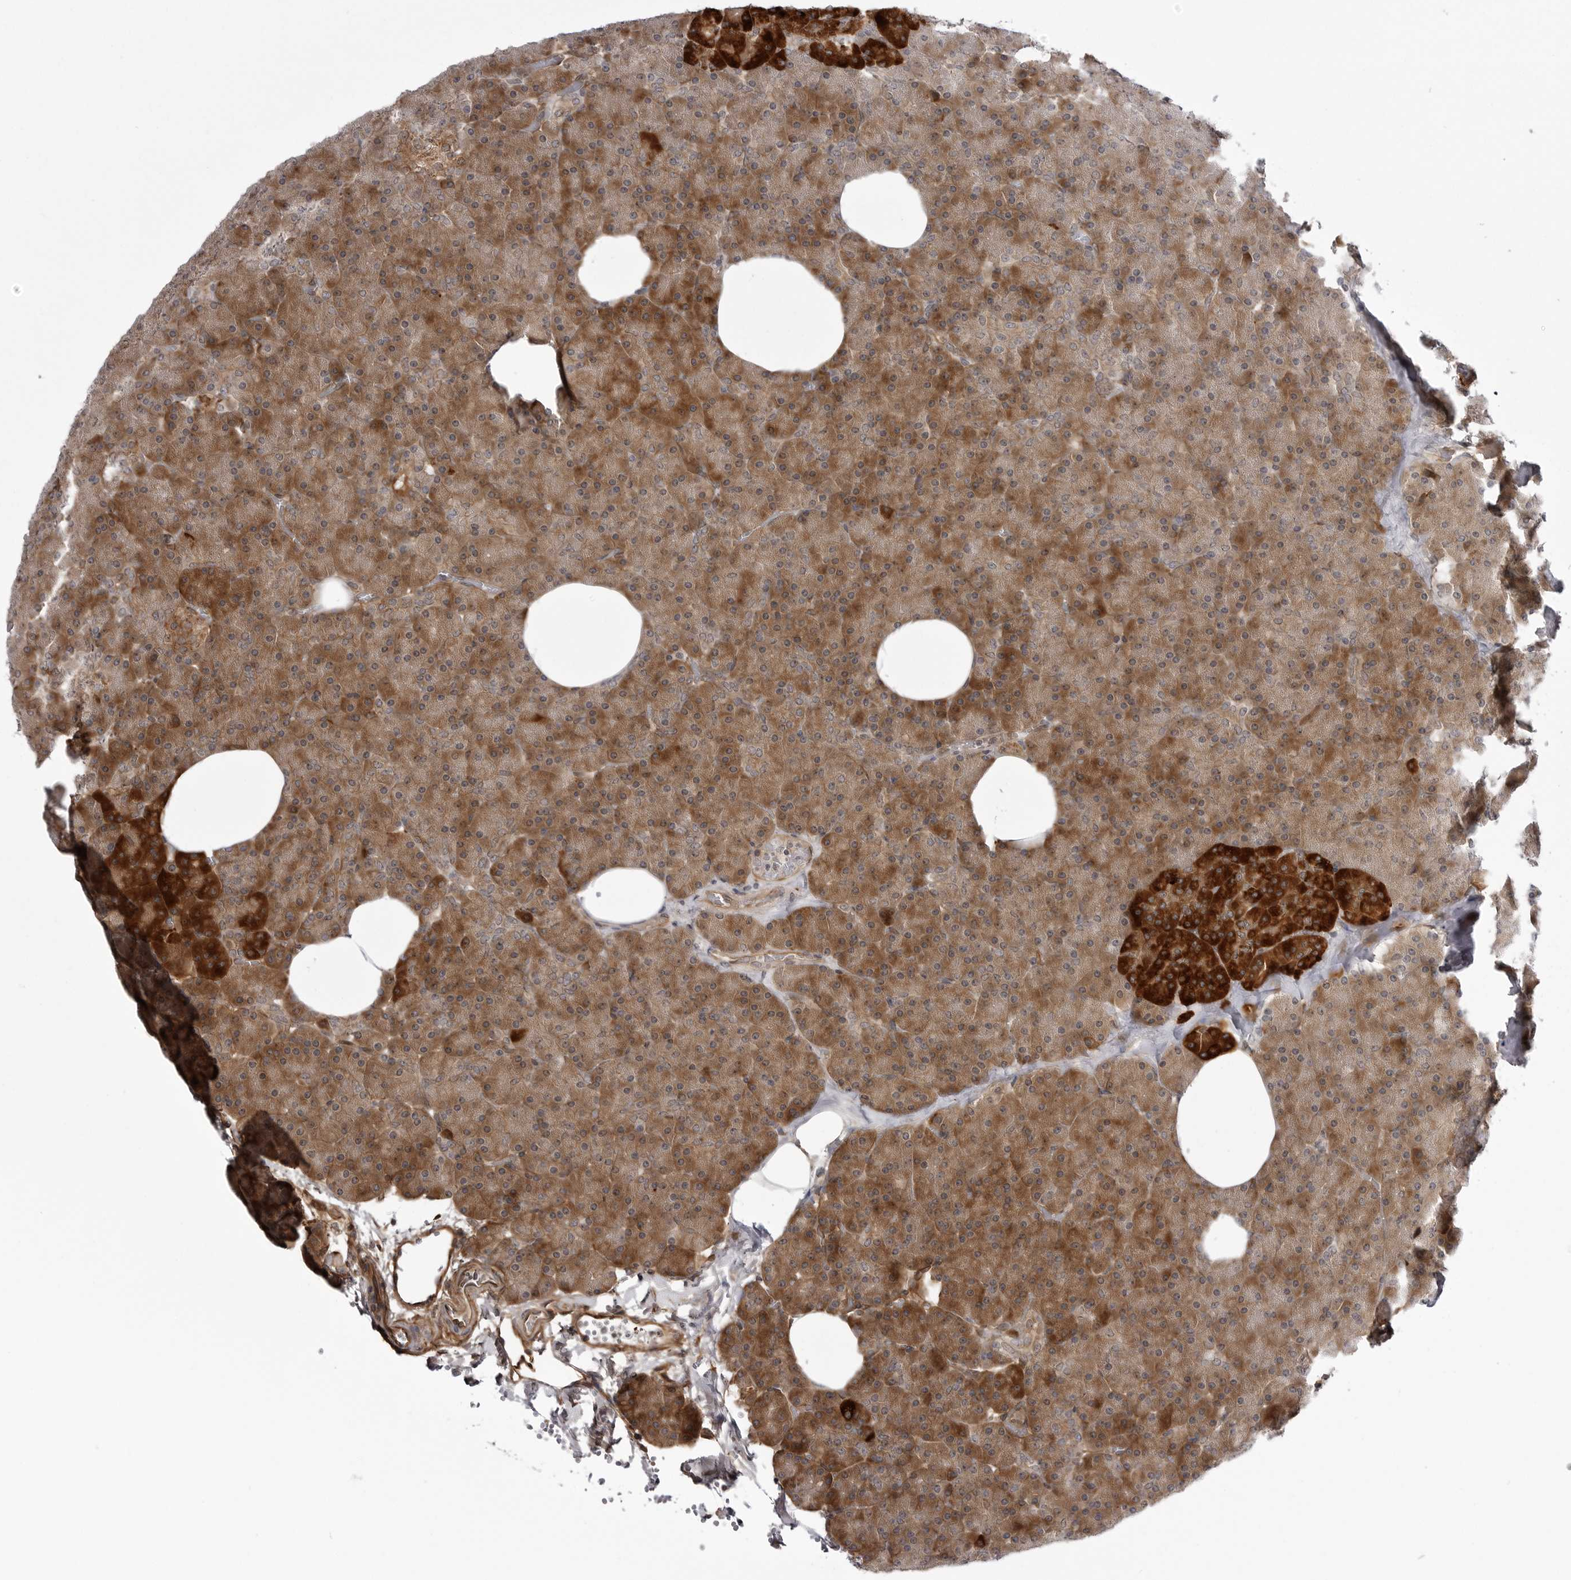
{"staining": {"intensity": "strong", "quantity": "25%-75%", "location": "cytoplasmic/membranous"}, "tissue": "pancreas", "cell_type": "Exocrine glandular cells", "image_type": "normal", "snomed": [{"axis": "morphology", "description": "Normal tissue, NOS"}, {"axis": "morphology", "description": "Carcinoid, malignant, NOS"}, {"axis": "topography", "description": "Pancreas"}], "caption": "Immunohistochemical staining of benign human pancreas displays high levels of strong cytoplasmic/membranous expression in about 25%-75% of exocrine glandular cells. Ihc stains the protein in brown and the nuclei are stained blue.", "gene": "ARL5A", "patient": {"sex": "female", "age": 35}}